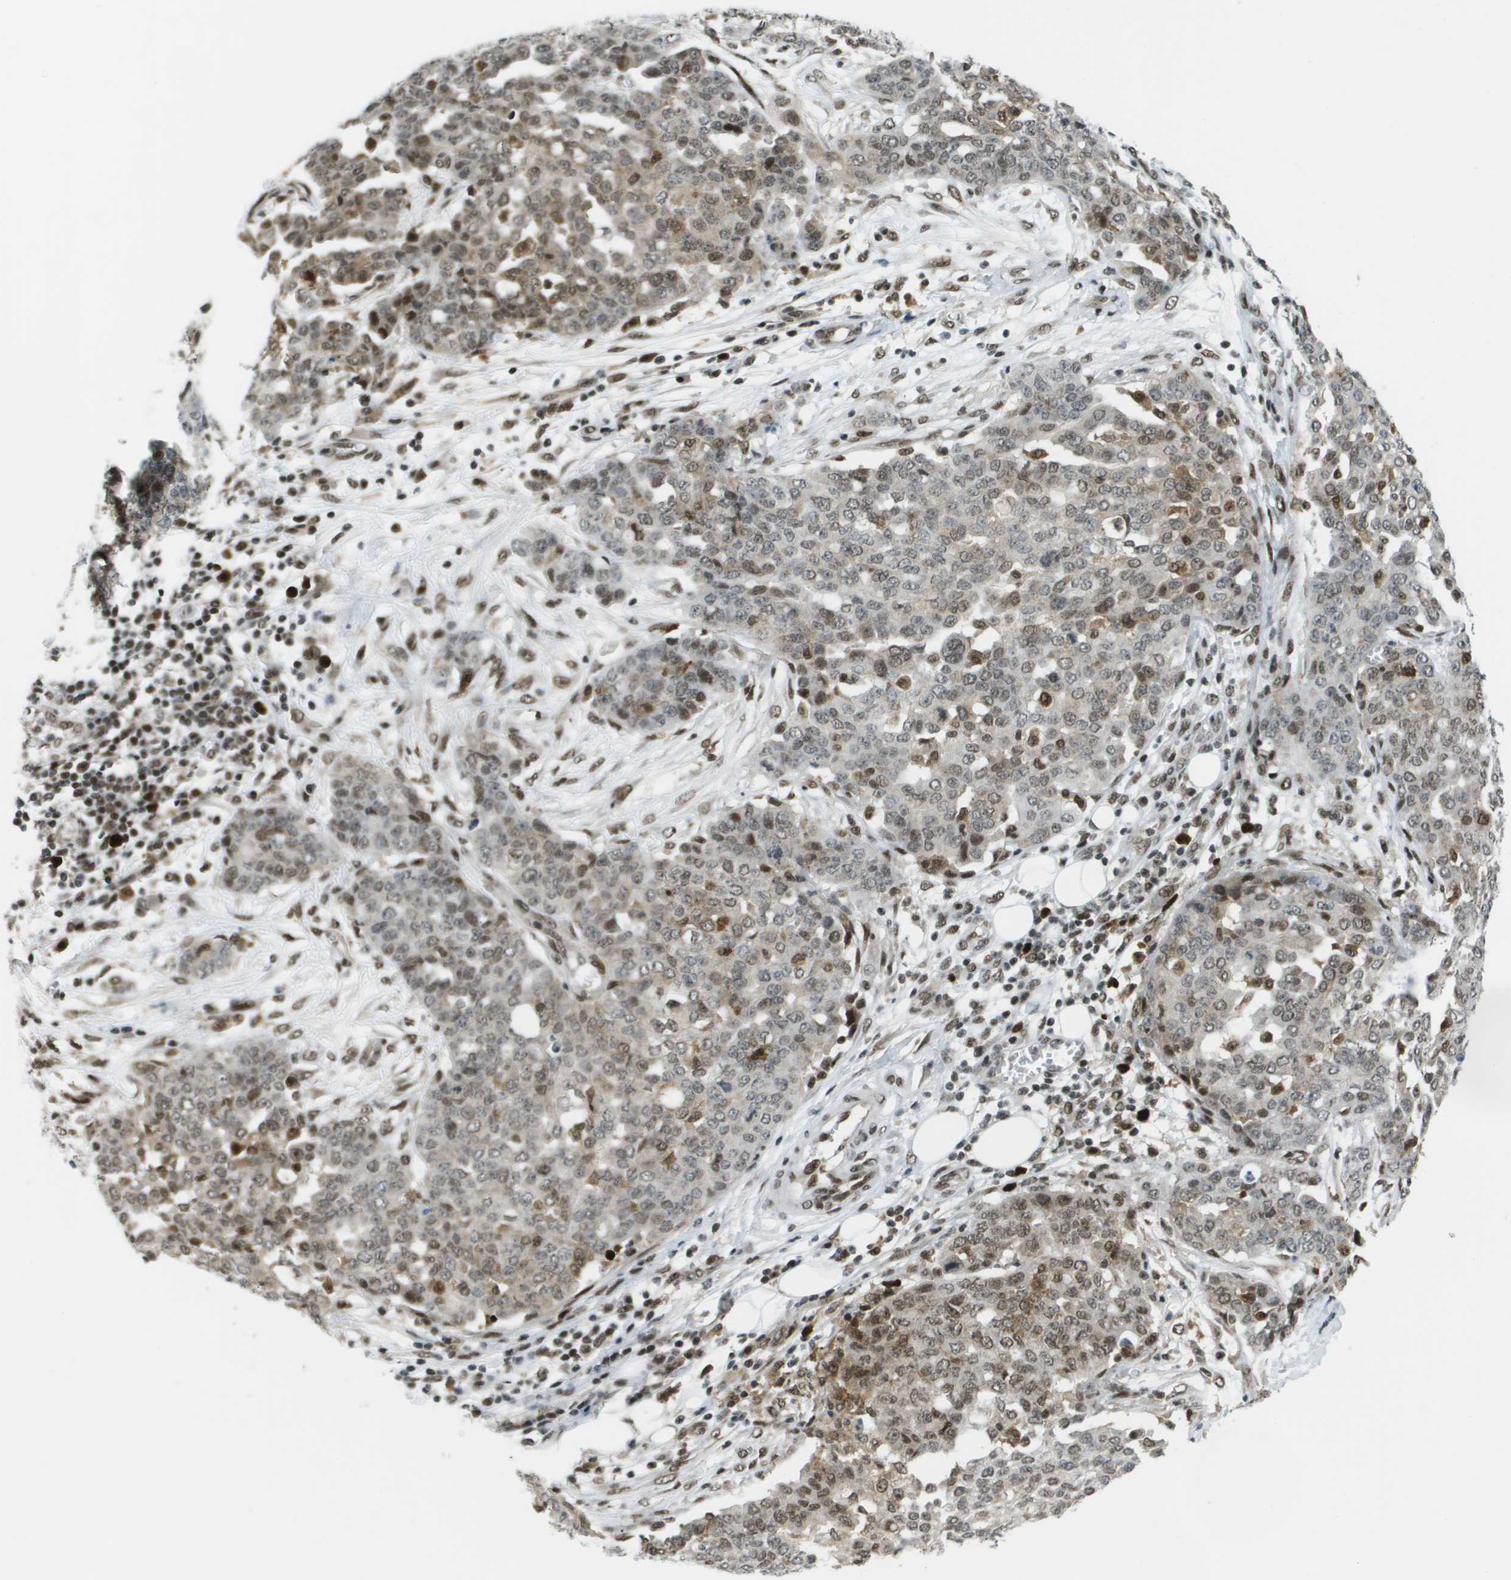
{"staining": {"intensity": "moderate", "quantity": ">75%", "location": "cytoplasmic/membranous,nuclear"}, "tissue": "ovarian cancer", "cell_type": "Tumor cells", "image_type": "cancer", "snomed": [{"axis": "morphology", "description": "Cystadenocarcinoma, serous, NOS"}, {"axis": "topography", "description": "Soft tissue"}, {"axis": "topography", "description": "Ovary"}], "caption": "Serous cystadenocarcinoma (ovarian) stained with DAB immunohistochemistry reveals medium levels of moderate cytoplasmic/membranous and nuclear expression in approximately >75% of tumor cells.", "gene": "IRF7", "patient": {"sex": "female", "age": 57}}